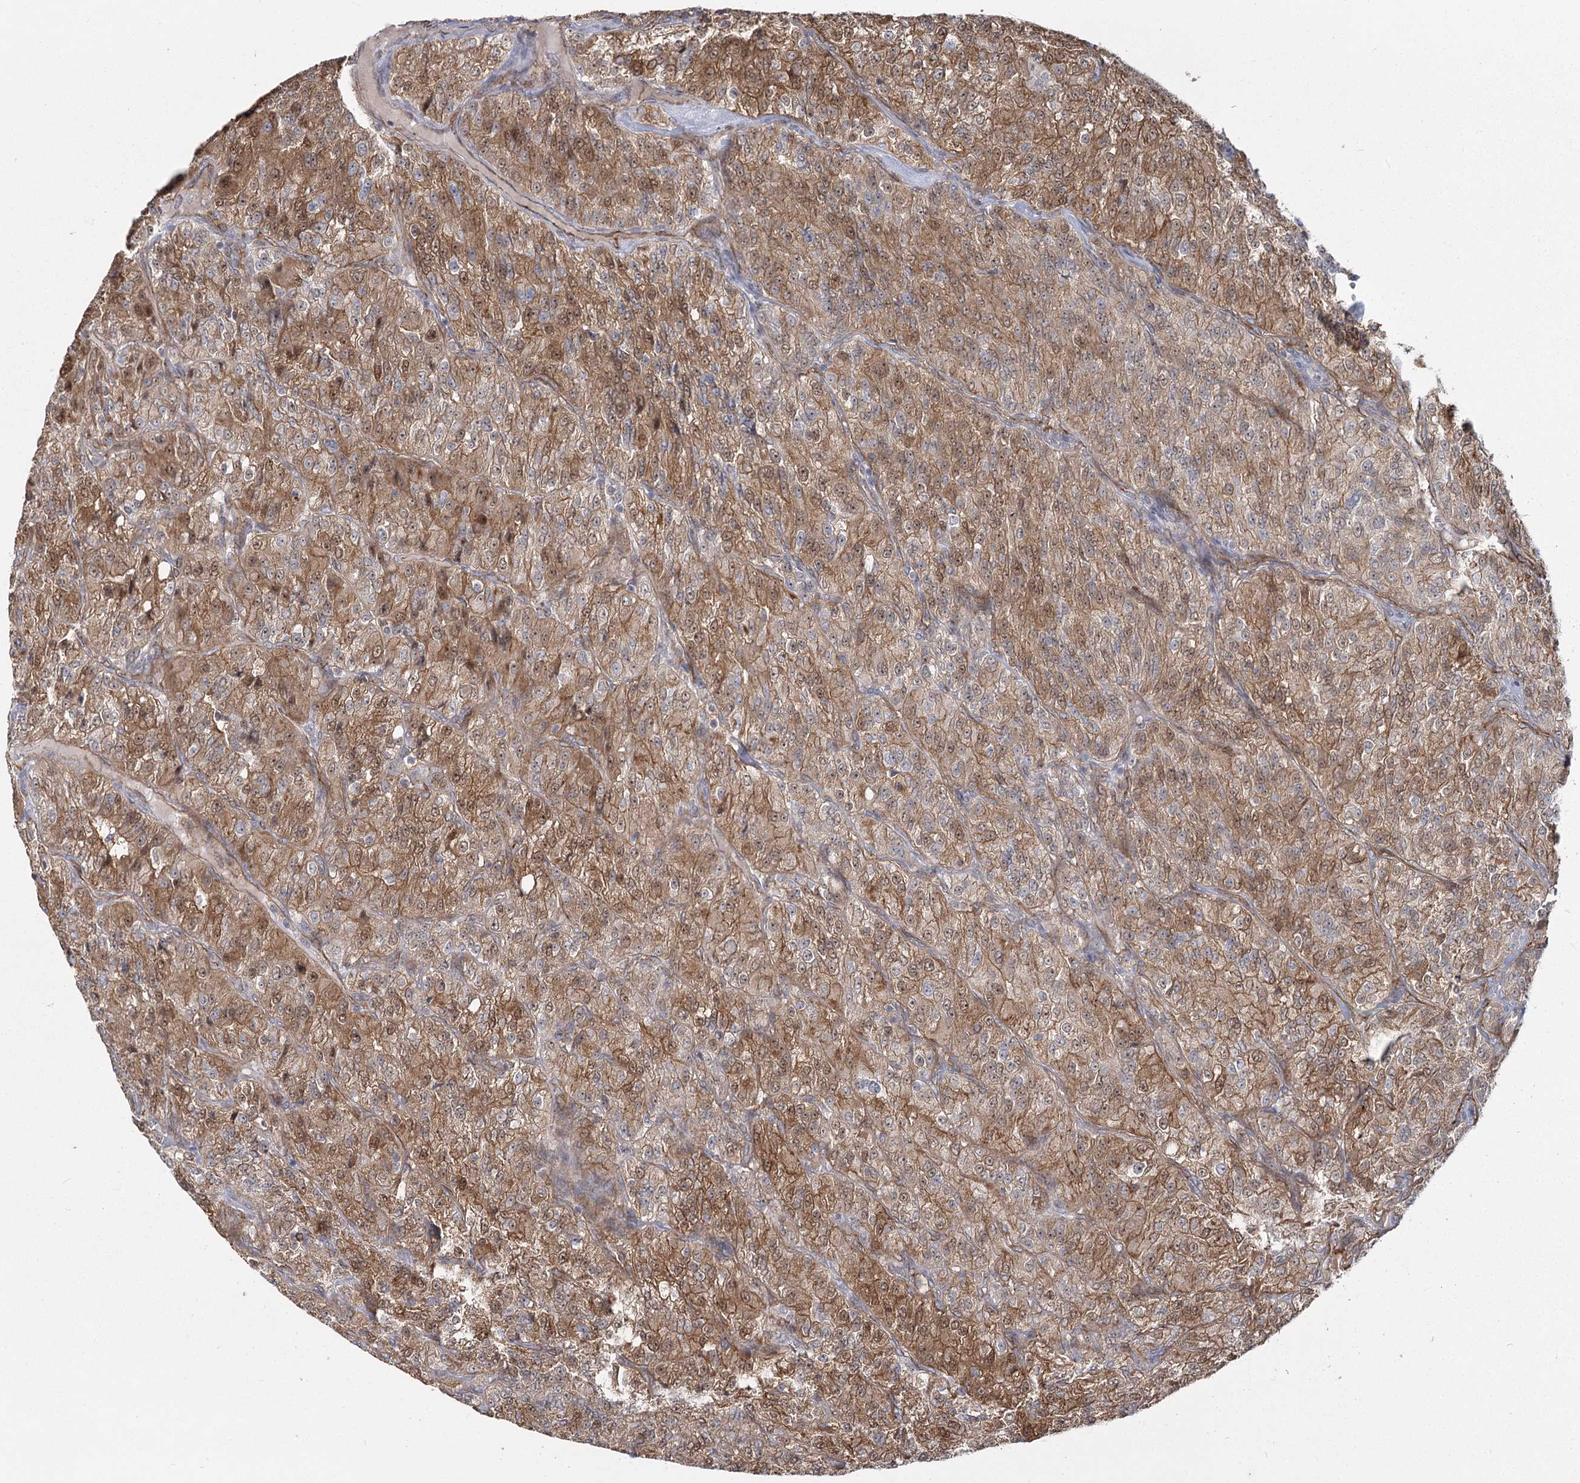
{"staining": {"intensity": "moderate", "quantity": ">75%", "location": "cytoplasmic/membranous,nuclear"}, "tissue": "renal cancer", "cell_type": "Tumor cells", "image_type": "cancer", "snomed": [{"axis": "morphology", "description": "Adenocarcinoma, NOS"}, {"axis": "topography", "description": "Kidney"}], "caption": "Immunohistochemistry (DAB) staining of human adenocarcinoma (renal) shows moderate cytoplasmic/membranous and nuclear protein positivity in approximately >75% of tumor cells. (Stains: DAB in brown, nuclei in blue, Microscopy: brightfield microscopy at high magnification).", "gene": "RPP14", "patient": {"sex": "female", "age": 63}}